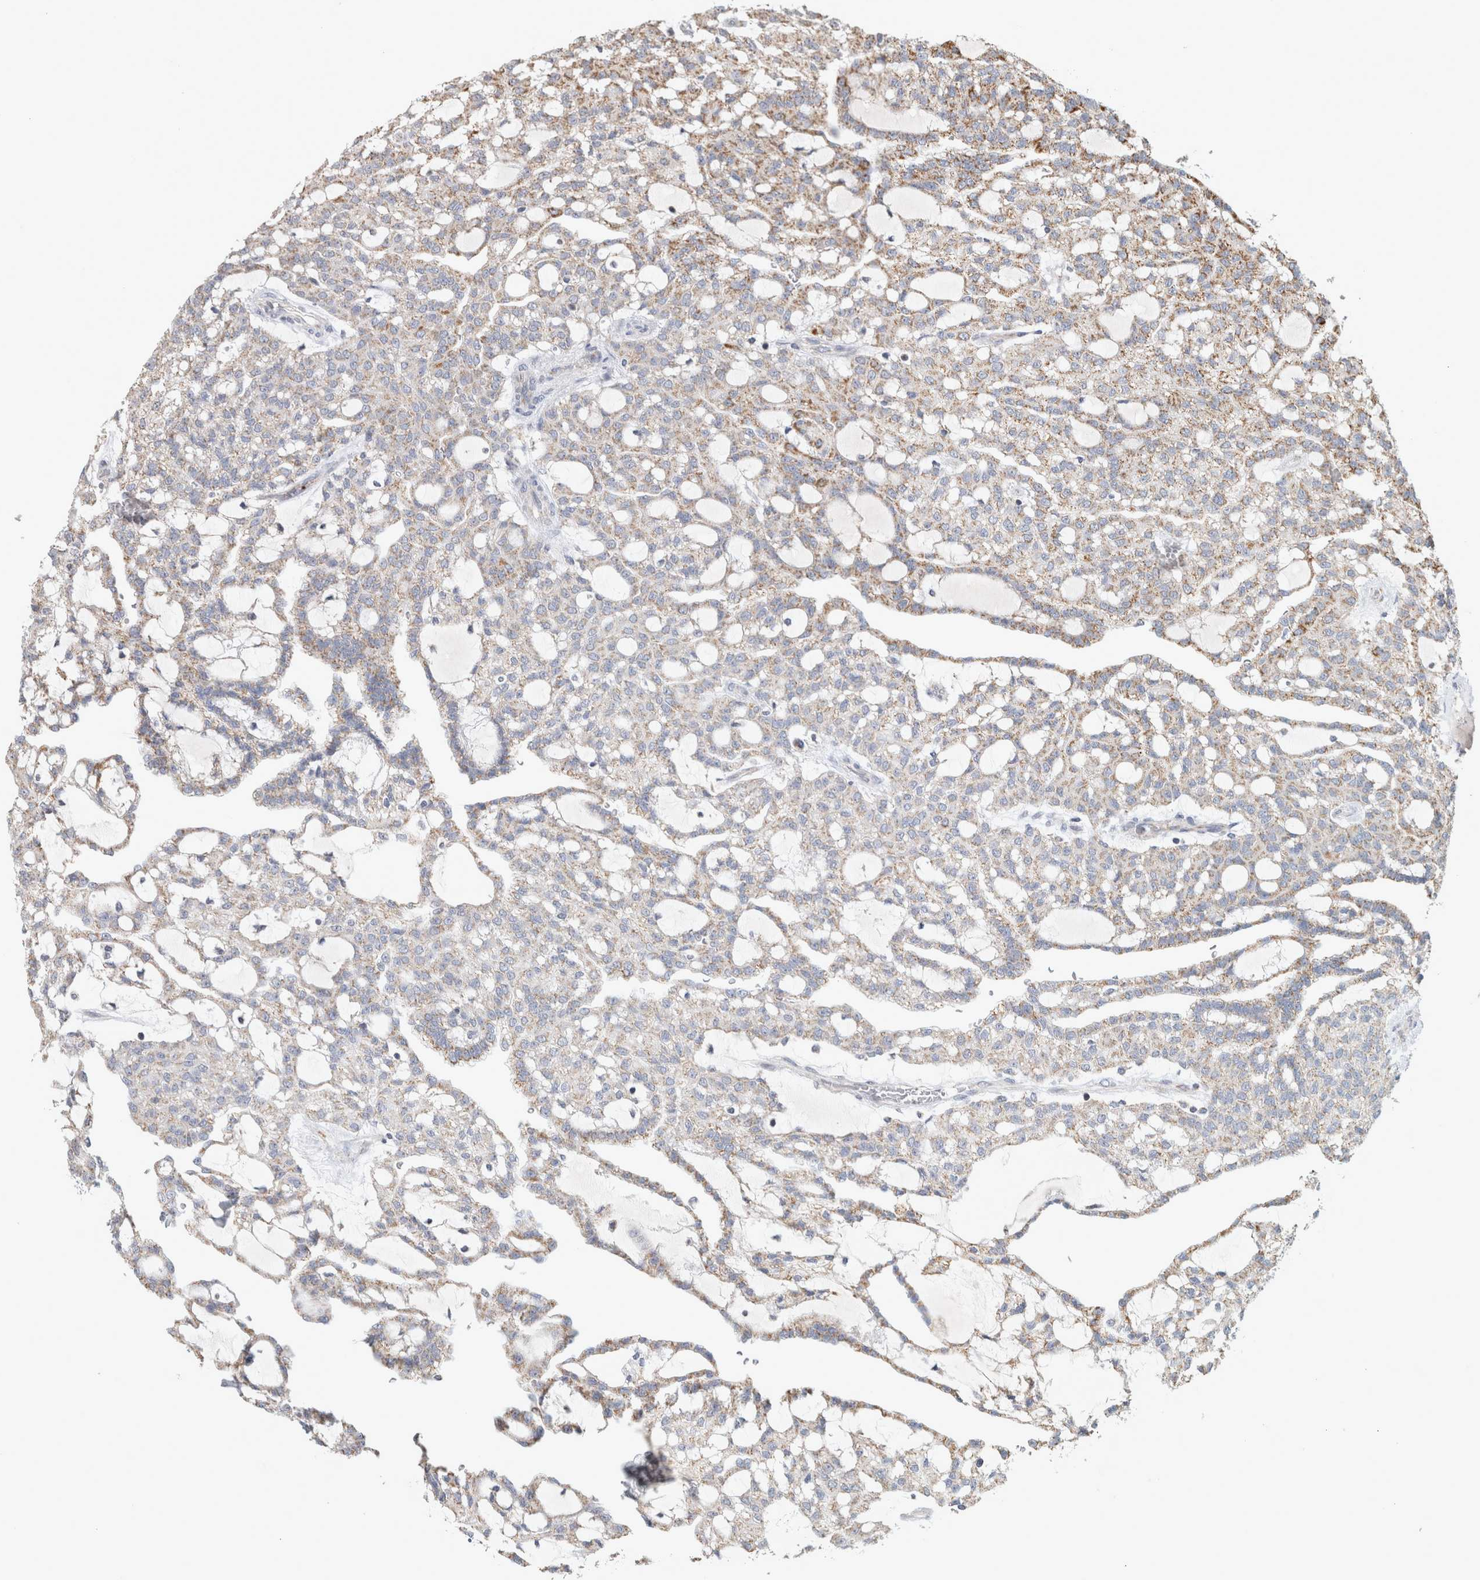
{"staining": {"intensity": "weak", "quantity": "25%-75%", "location": "cytoplasmic/membranous"}, "tissue": "renal cancer", "cell_type": "Tumor cells", "image_type": "cancer", "snomed": [{"axis": "morphology", "description": "Adenocarcinoma, NOS"}, {"axis": "topography", "description": "Kidney"}], "caption": "This image displays IHC staining of renal cancer, with low weak cytoplasmic/membranous positivity in approximately 25%-75% of tumor cells.", "gene": "ST8SIA1", "patient": {"sex": "male", "age": 63}}